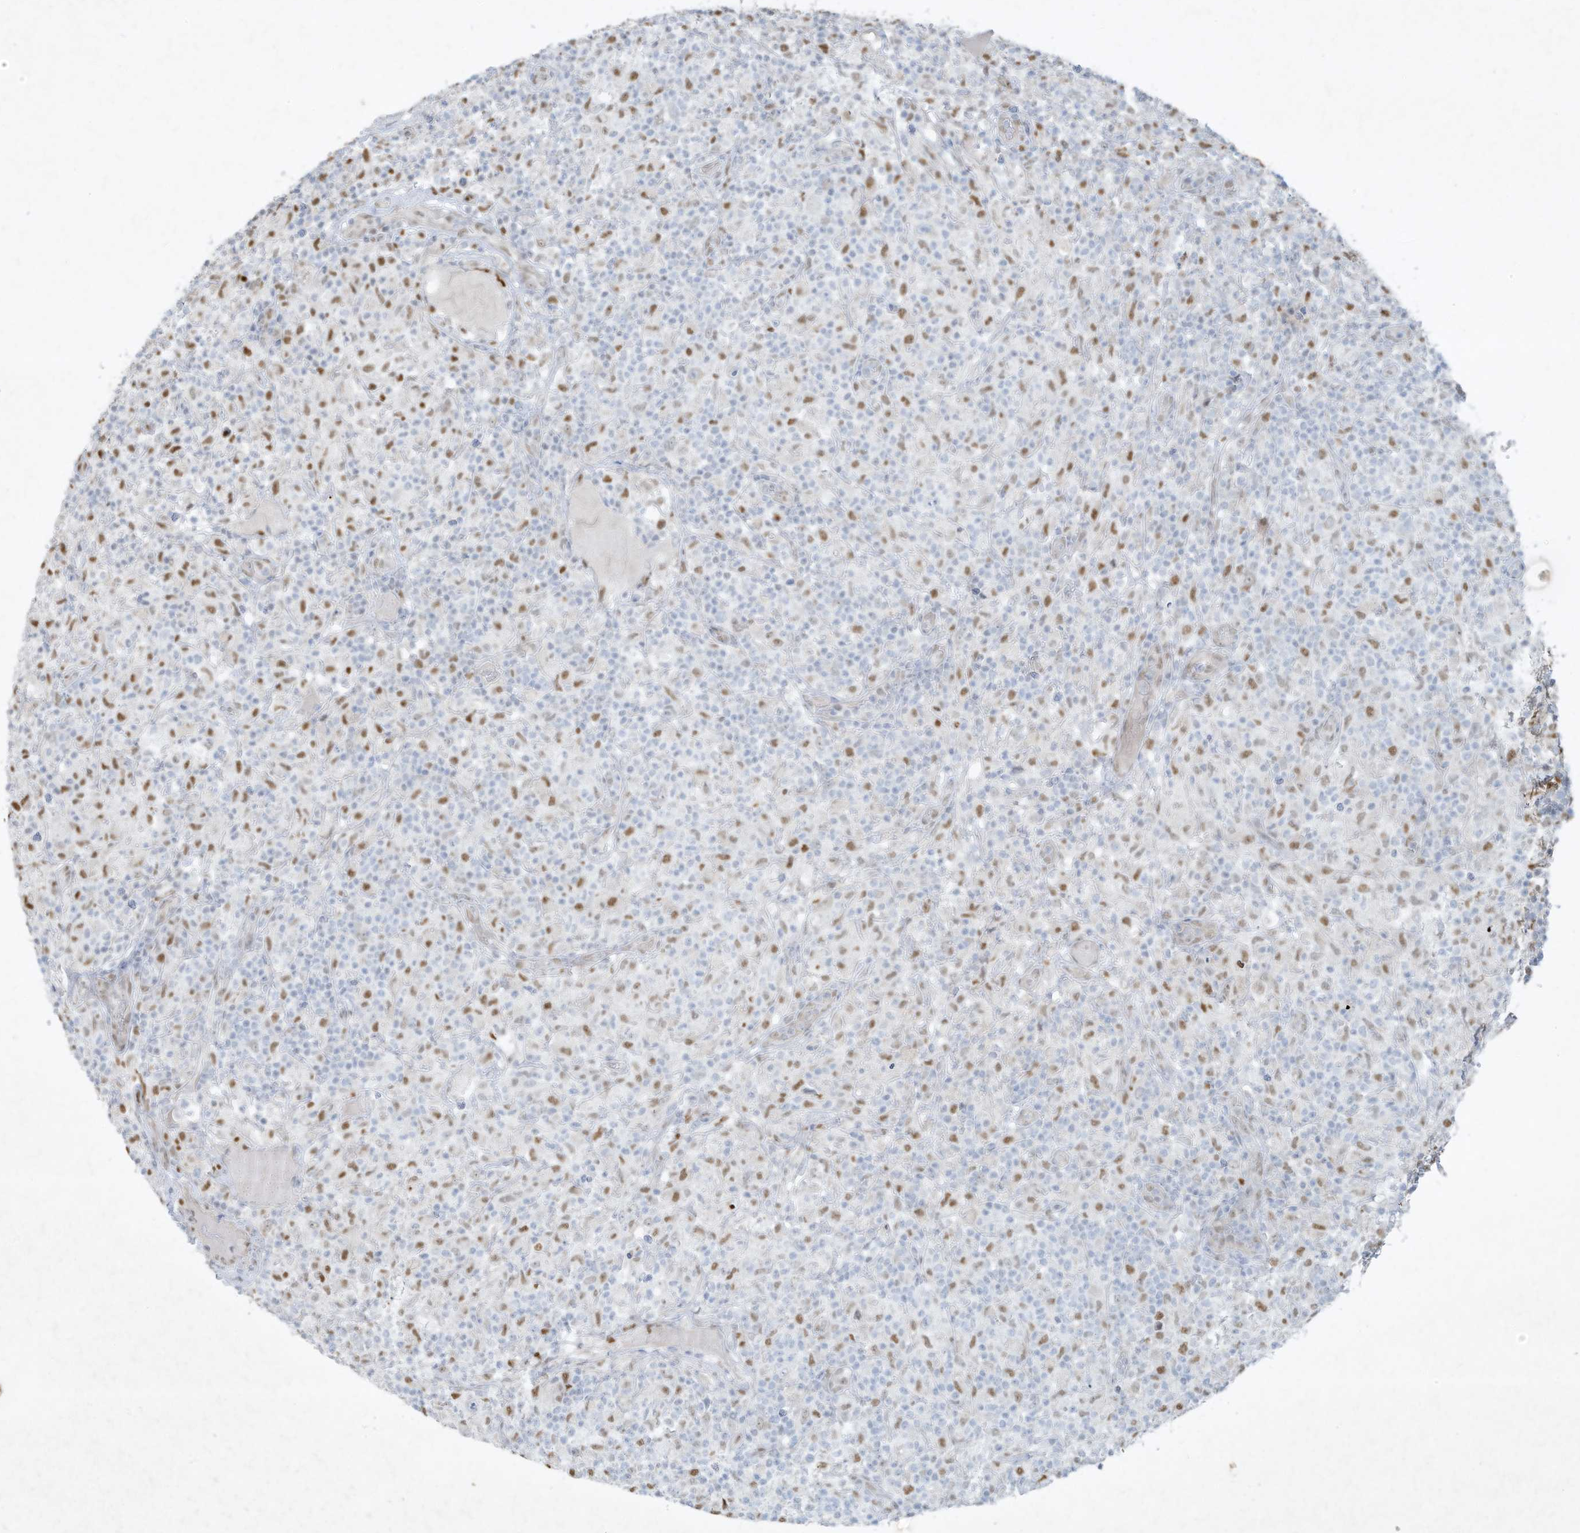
{"staining": {"intensity": "negative", "quantity": "none", "location": "none"}, "tissue": "lymphoma", "cell_type": "Tumor cells", "image_type": "cancer", "snomed": [{"axis": "morphology", "description": "Hodgkin's disease, NOS"}, {"axis": "topography", "description": "Lymph node"}], "caption": "The image exhibits no staining of tumor cells in Hodgkin's disease.", "gene": "TUBE1", "patient": {"sex": "male", "age": 70}}